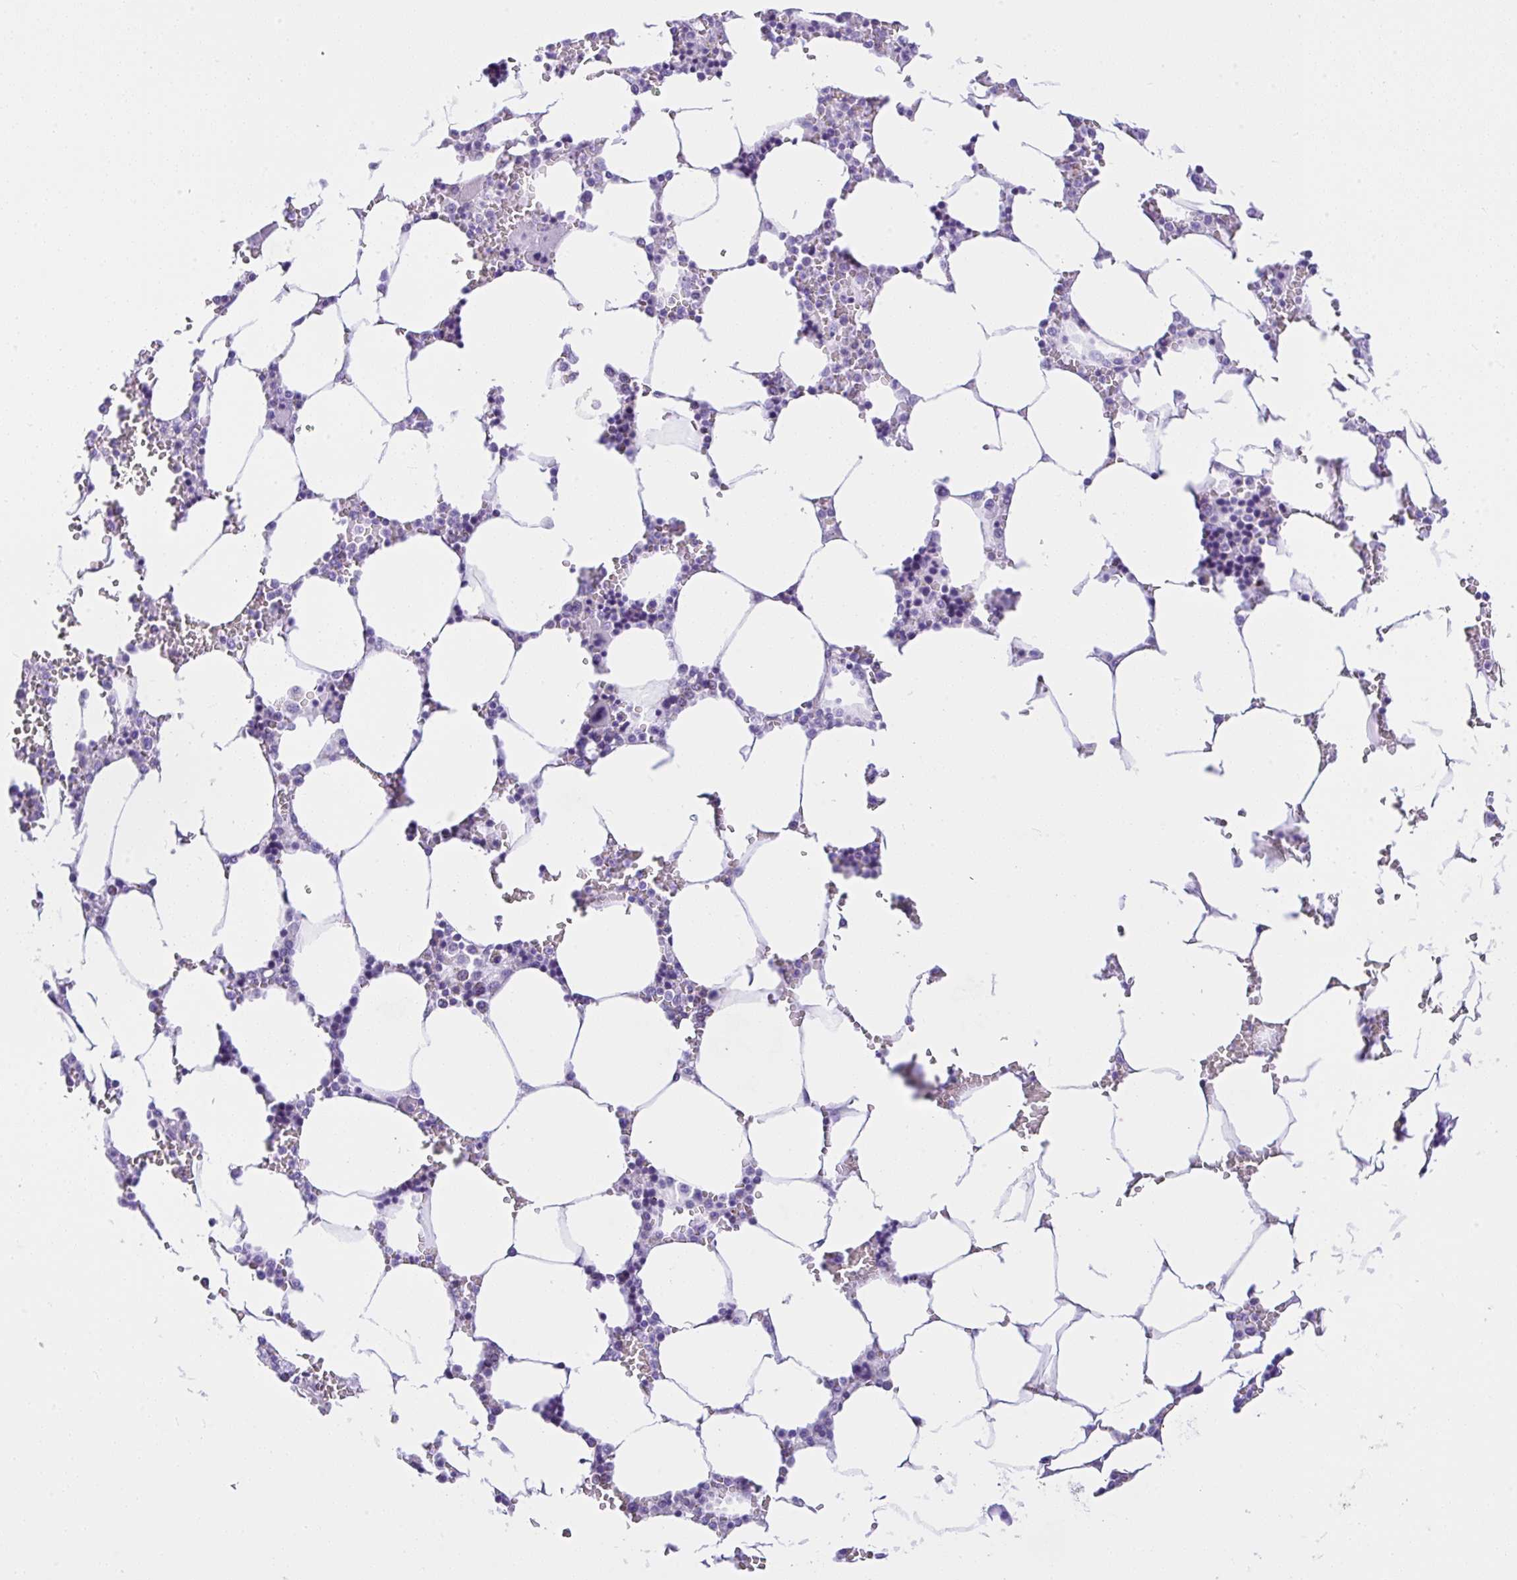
{"staining": {"intensity": "negative", "quantity": "none", "location": "none"}, "tissue": "bone marrow", "cell_type": "Hematopoietic cells", "image_type": "normal", "snomed": [{"axis": "morphology", "description": "Normal tissue, NOS"}, {"axis": "topography", "description": "Bone marrow"}], "caption": "Human bone marrow stained for a protein using immunohistochemistry (IHC) displays no positivity in hematopoietic cells.", "gene": "SLC13A1", "patient": {"sex": "male", "age": 64}}